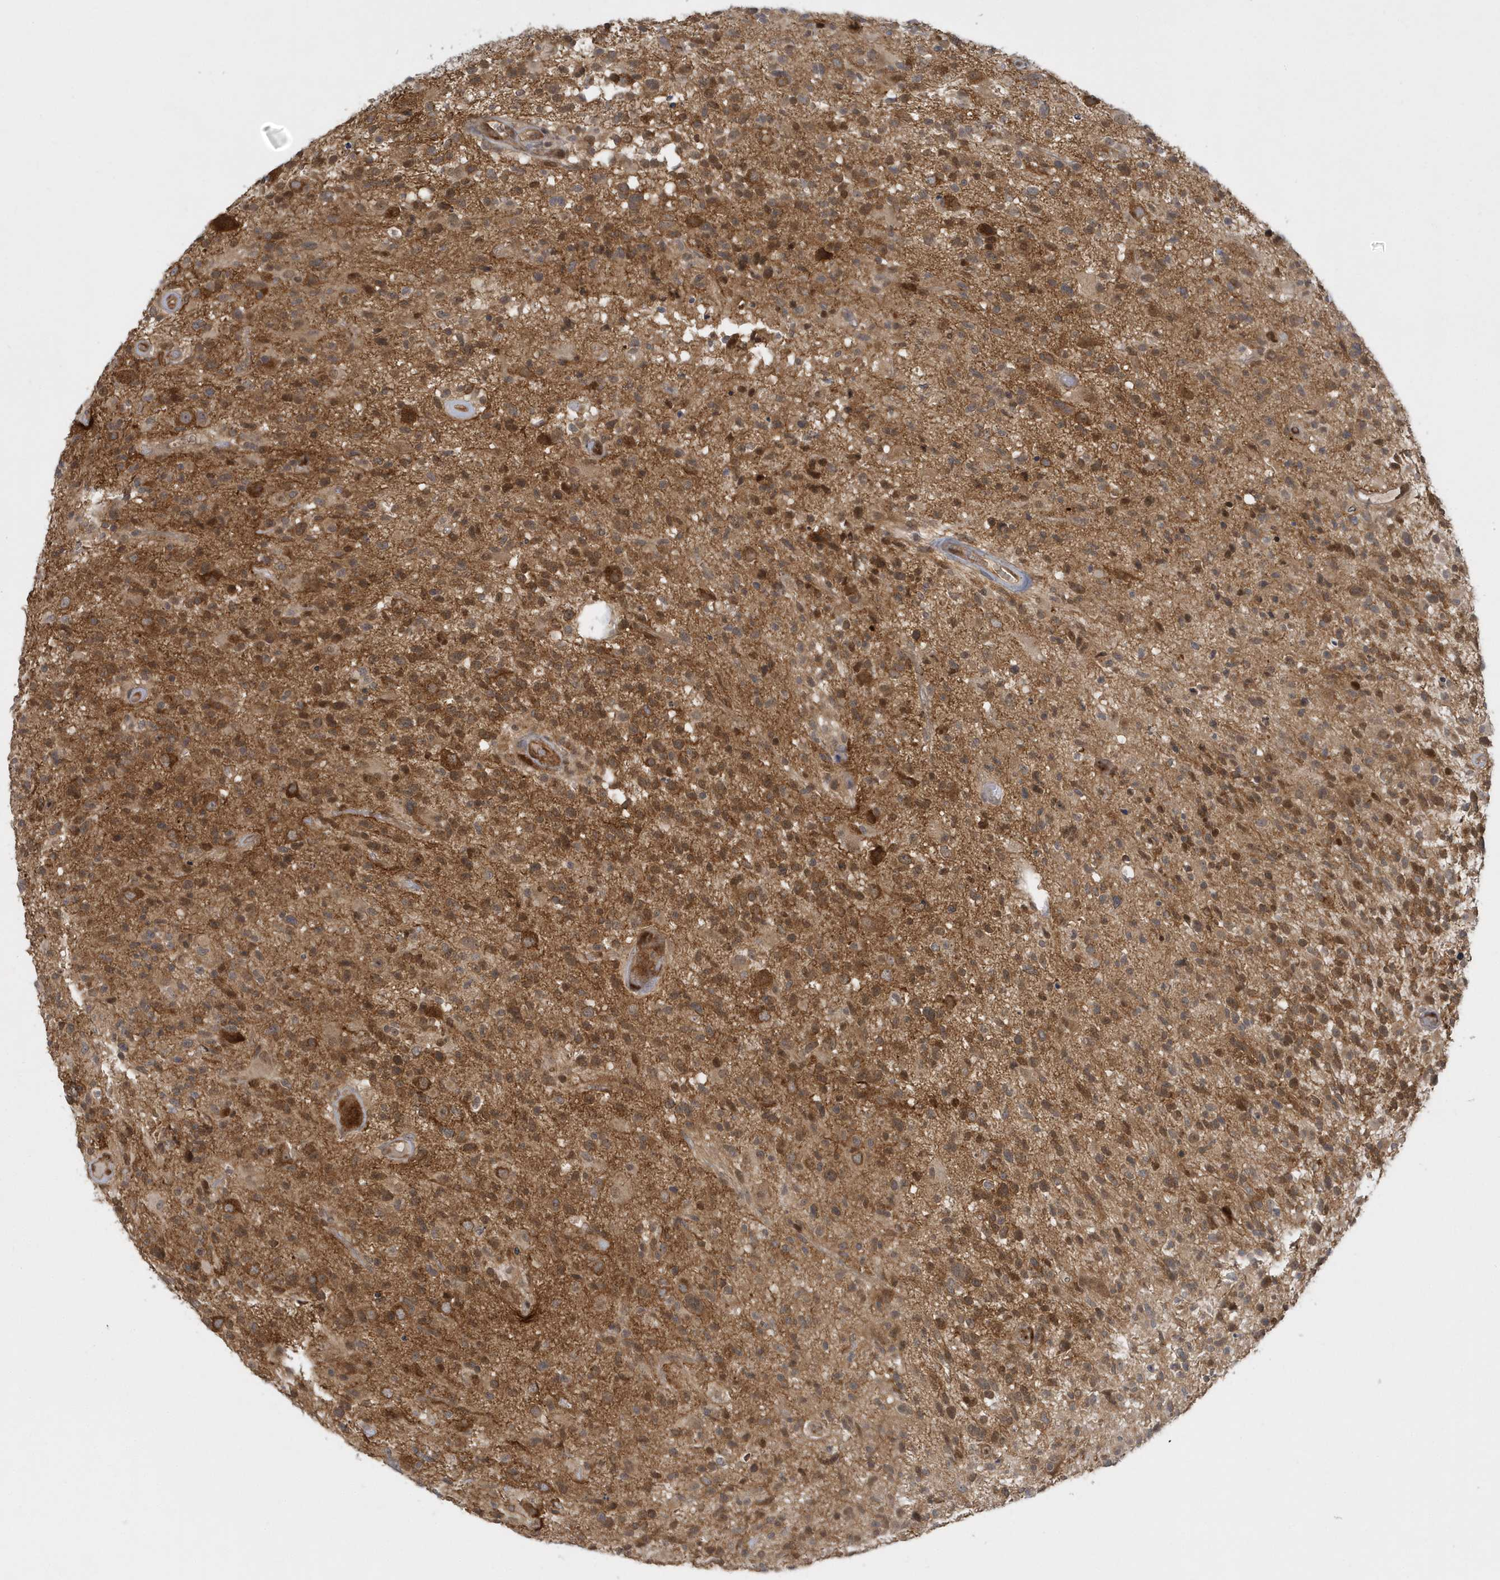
{"staining": {"intensity": "moderate", "quantity": ">75%", "location": "cytoplasmic/membranous"}, "tissue": "glioma", "cell_type": "Tumor cells", "image_type": "cancer", "snomed": [{"axis": "morphology", "description": "Glioma, malignant, High grade"}, {"axis": "morphology", "description": "Glioblastoma, NOS"}, {"axis": "topography", "description": "Brain"}], "caption": "Immunohistochemistry histopathology image of glioma stained for a protein (brown), which demonstrates medium levels of moderate cytoplasmic/membranous staining in approximately >75% of tumor cells.", "gene": "ATG4A", "patient": {"sex": "male", "age": 60}}